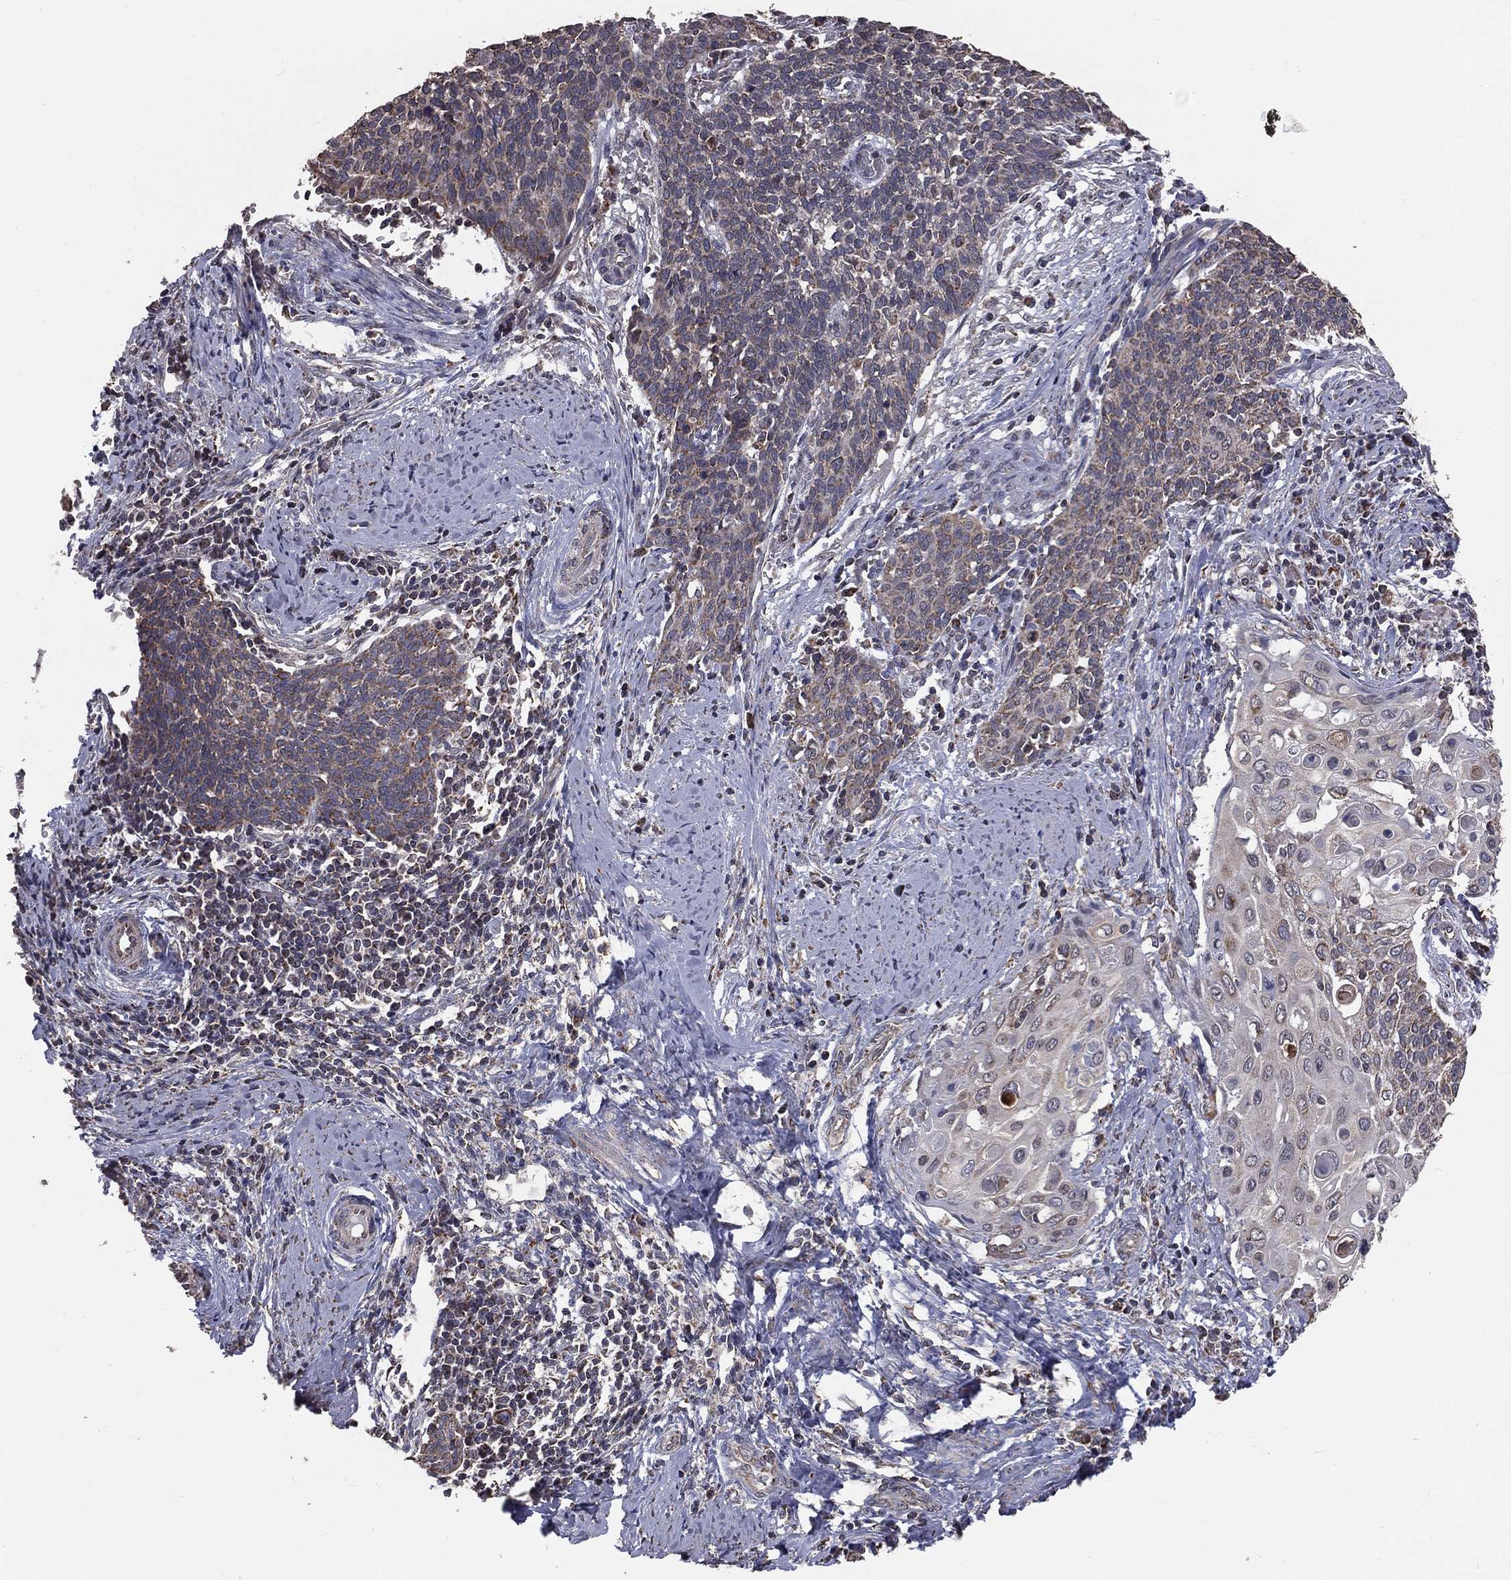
{"staining": {"intensity": "weak", "quantity": "25%-75%", "location": "cytoplasmic/membranous"}, "tissue": "cervical cancer", "cell_type": "Tumor cells", "image_type": "cancer", "snomed": [{"axis": "morphology", "description": "Squamous cell carcinoma, NOS"}, {"axis": "topography", "description": "Cervix"}], "caption": "Cervical cancer (squamous cell carcinoma) tissue demonstrates weak cytoplasmic/membranous expression in about 25%-75% of tumor cells", "gene": "MRPL46", "patient": {"sex": "female", "age": 39}}